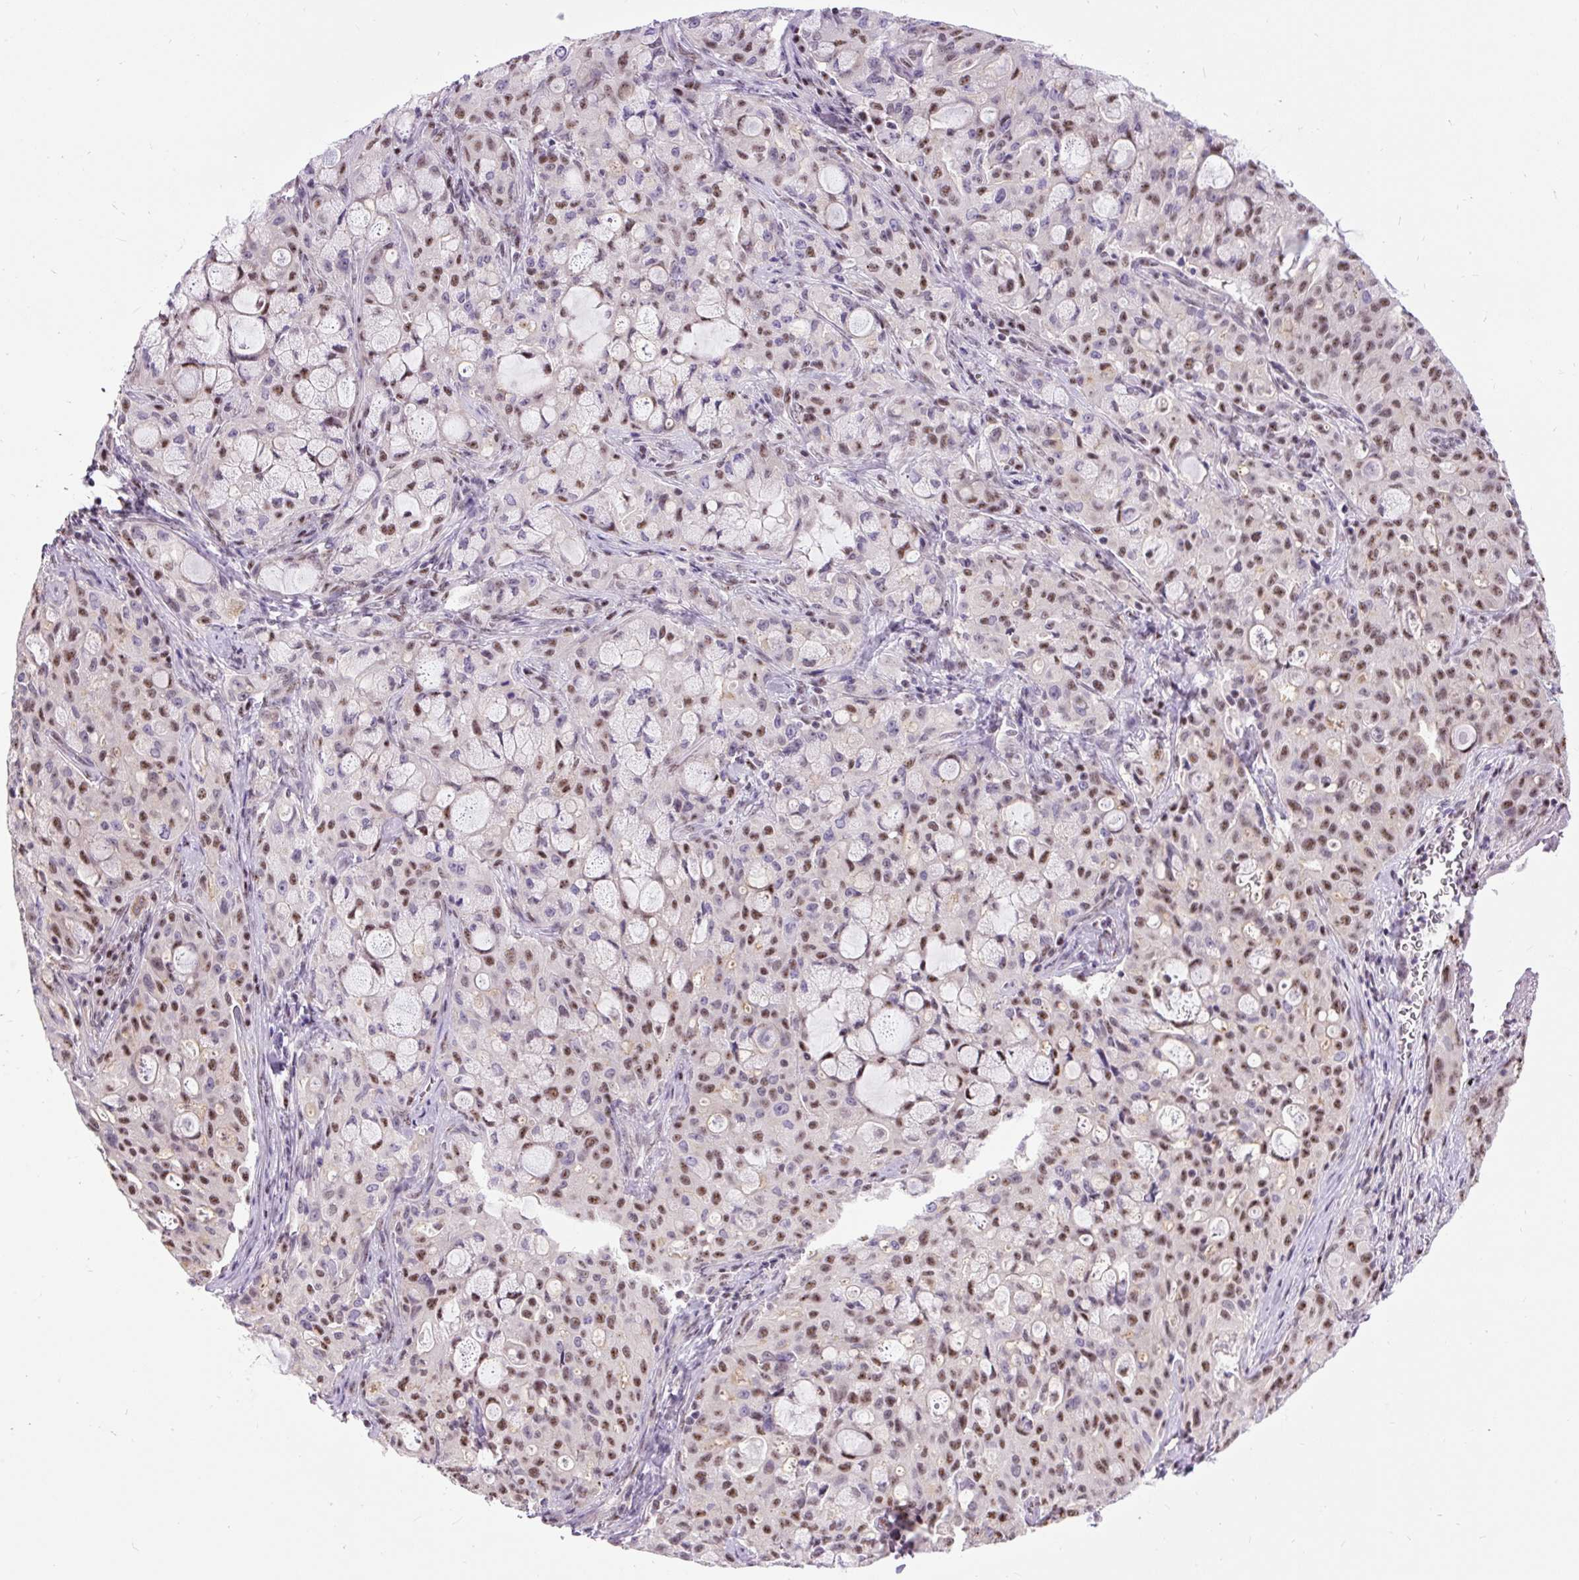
{"staining": {"intensity": "moderate", "quantity": "25%-75%", "location": "nuclear"}, "tissue": "lung cancer", "cell_type": "Tumor cells", "image_type": "cancer", "snomed": [{"axis": "morphology", "description": "Adenocarcinoma, NOS"}, {"axis": "topography", "description": "Lung"}], "caption": "Immunohistochemistry (IHC) (DAB) staining of human adenocarcinoma (lung) reveals moderate nuclear protein positivity in approximately 25%-75% of tumor cells.", "gene": "SMC5", "patient": {"sex": "female", "age": 44}}